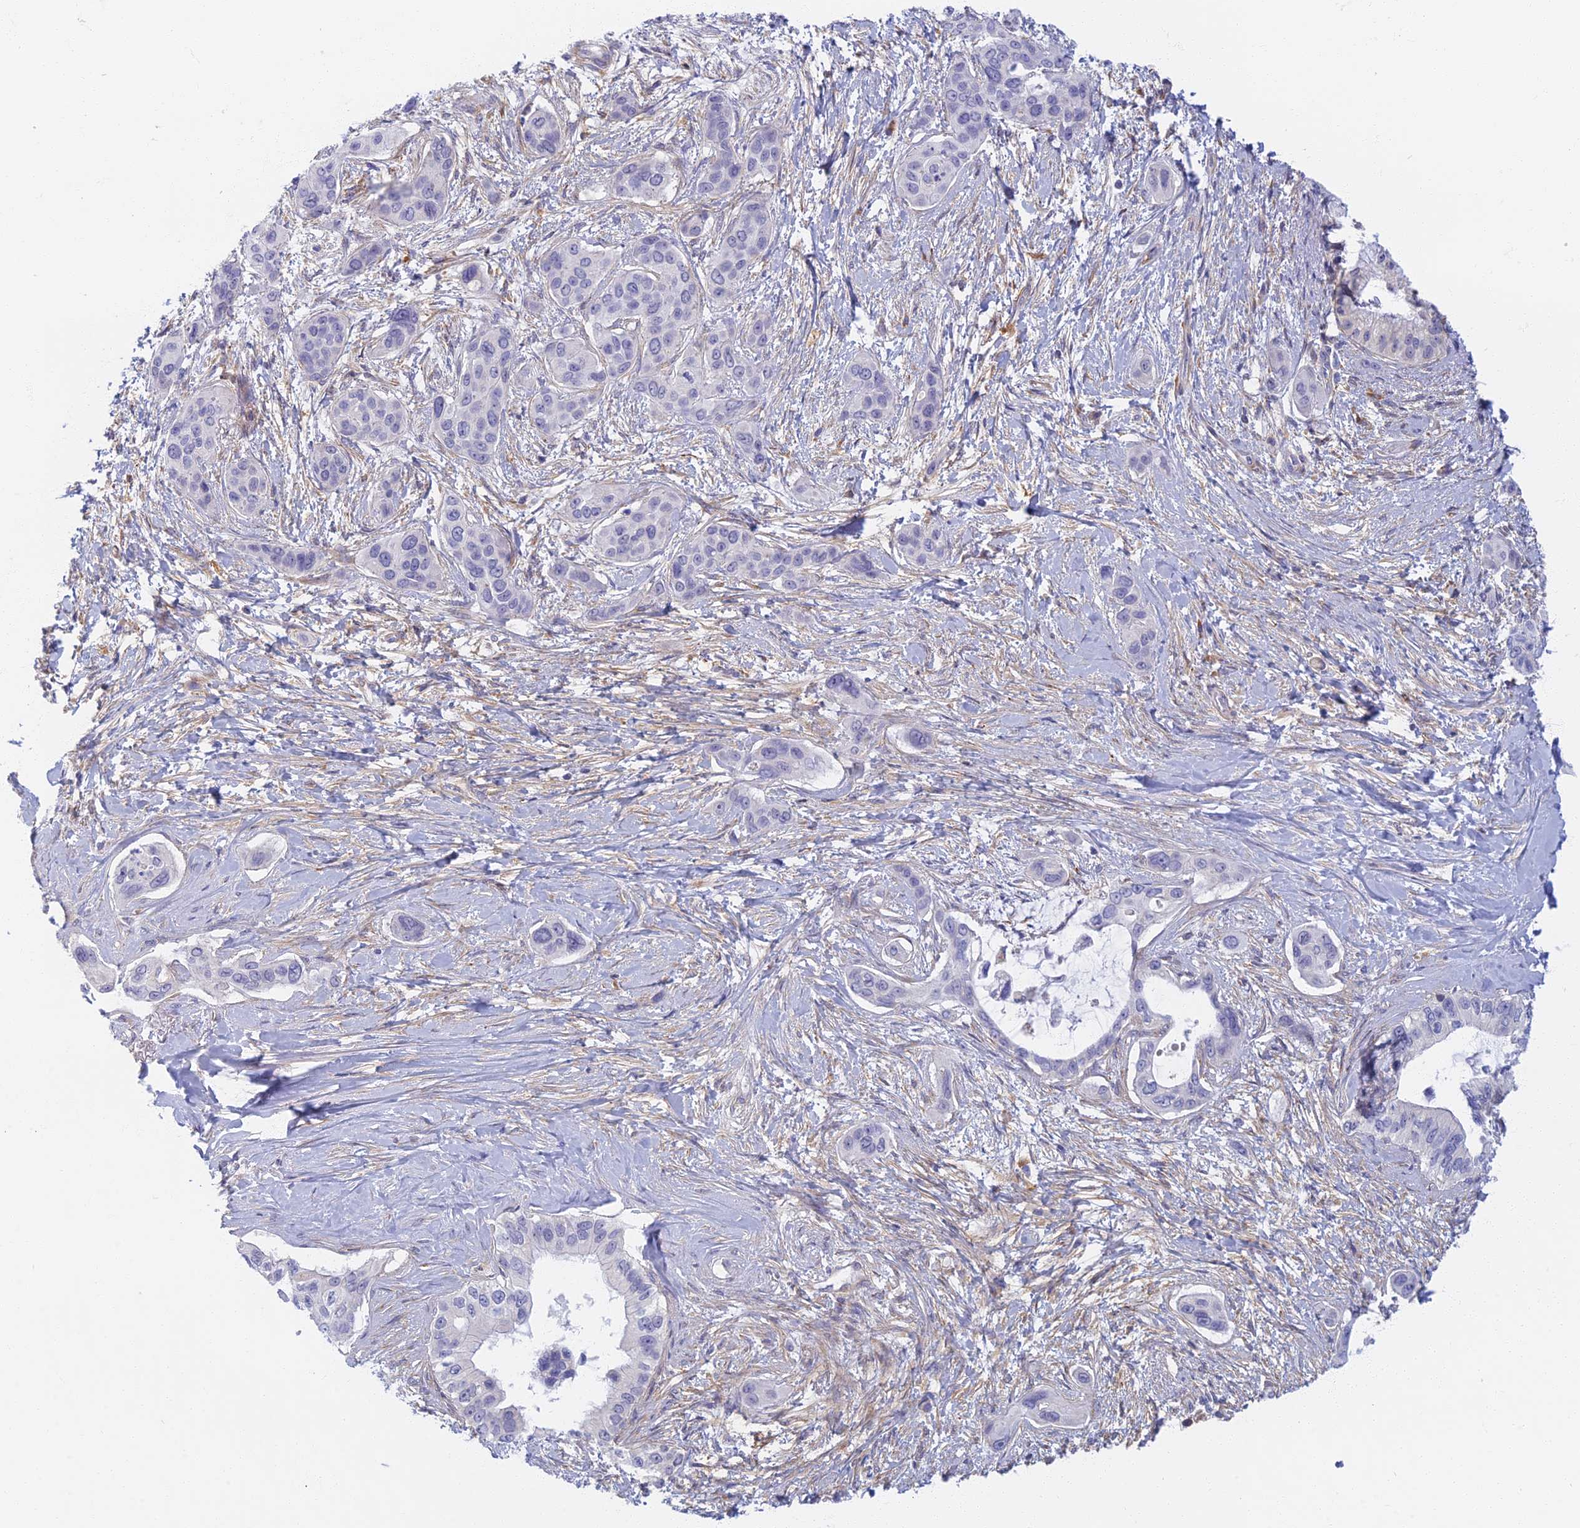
{"staining": {"intensity": "negative", "quantity": "none", "location": "none"}, "tissue": "pancreatic cancer", "cell_type": "Tumor cells", "image_type": "cancer", "snomed": [{"axis": "morphology", "description": "Adenocarcinoma, NOS"}, {"axis": "topography", "description": "Pancreas"}], "caption": "Adenocarcinoma (pancreatic) stained for a protein using IHC demonstrates no positivity tumor cells.", "gene": "DDX51", "patient": {"sex": "male", "age": 72}}